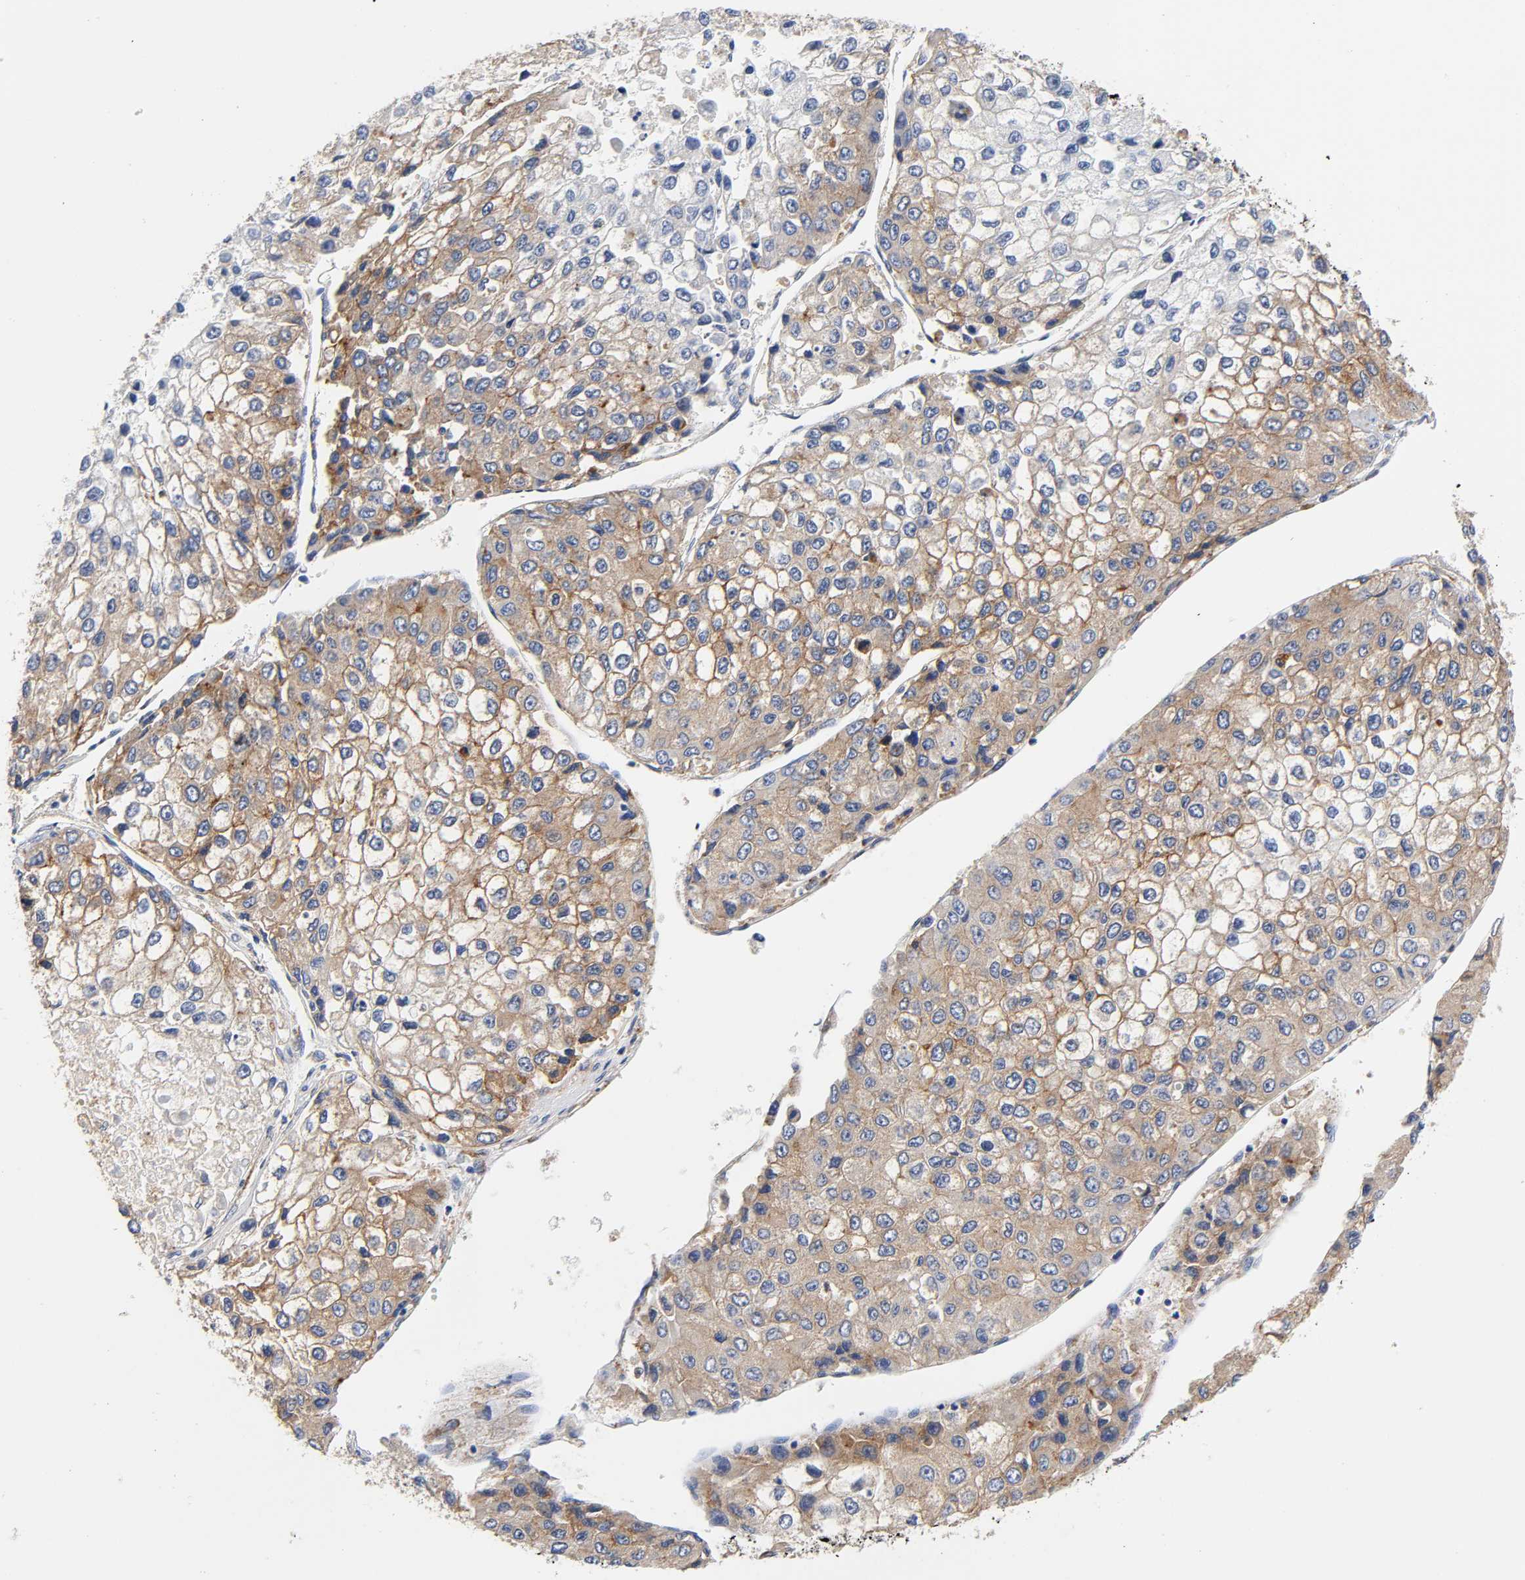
{"staining": {"intensity": "moderate", "quantity": ">75%", "location": "cytoplasmic/membranous"}, "tissue": "liver cancer", "cell_type": "Tumor cells", "image_type": "cancer", "snomed": [{"axis": "morphology", "description": "Carcinoma, Hepatocellular, NOS"}, {"axis": "topography", "description": "Liver"}], "caption": "An immunohistochemistry (IHC) micrograph of neoplastic tissue is shown. Protein staining in brown labels moderate cytoplasmic/membranous positivity in hepatocellular carcinoma (liver) within tumor cells.", "gene": "LRP1", "patient": {"sex": "female", "age": 66}}